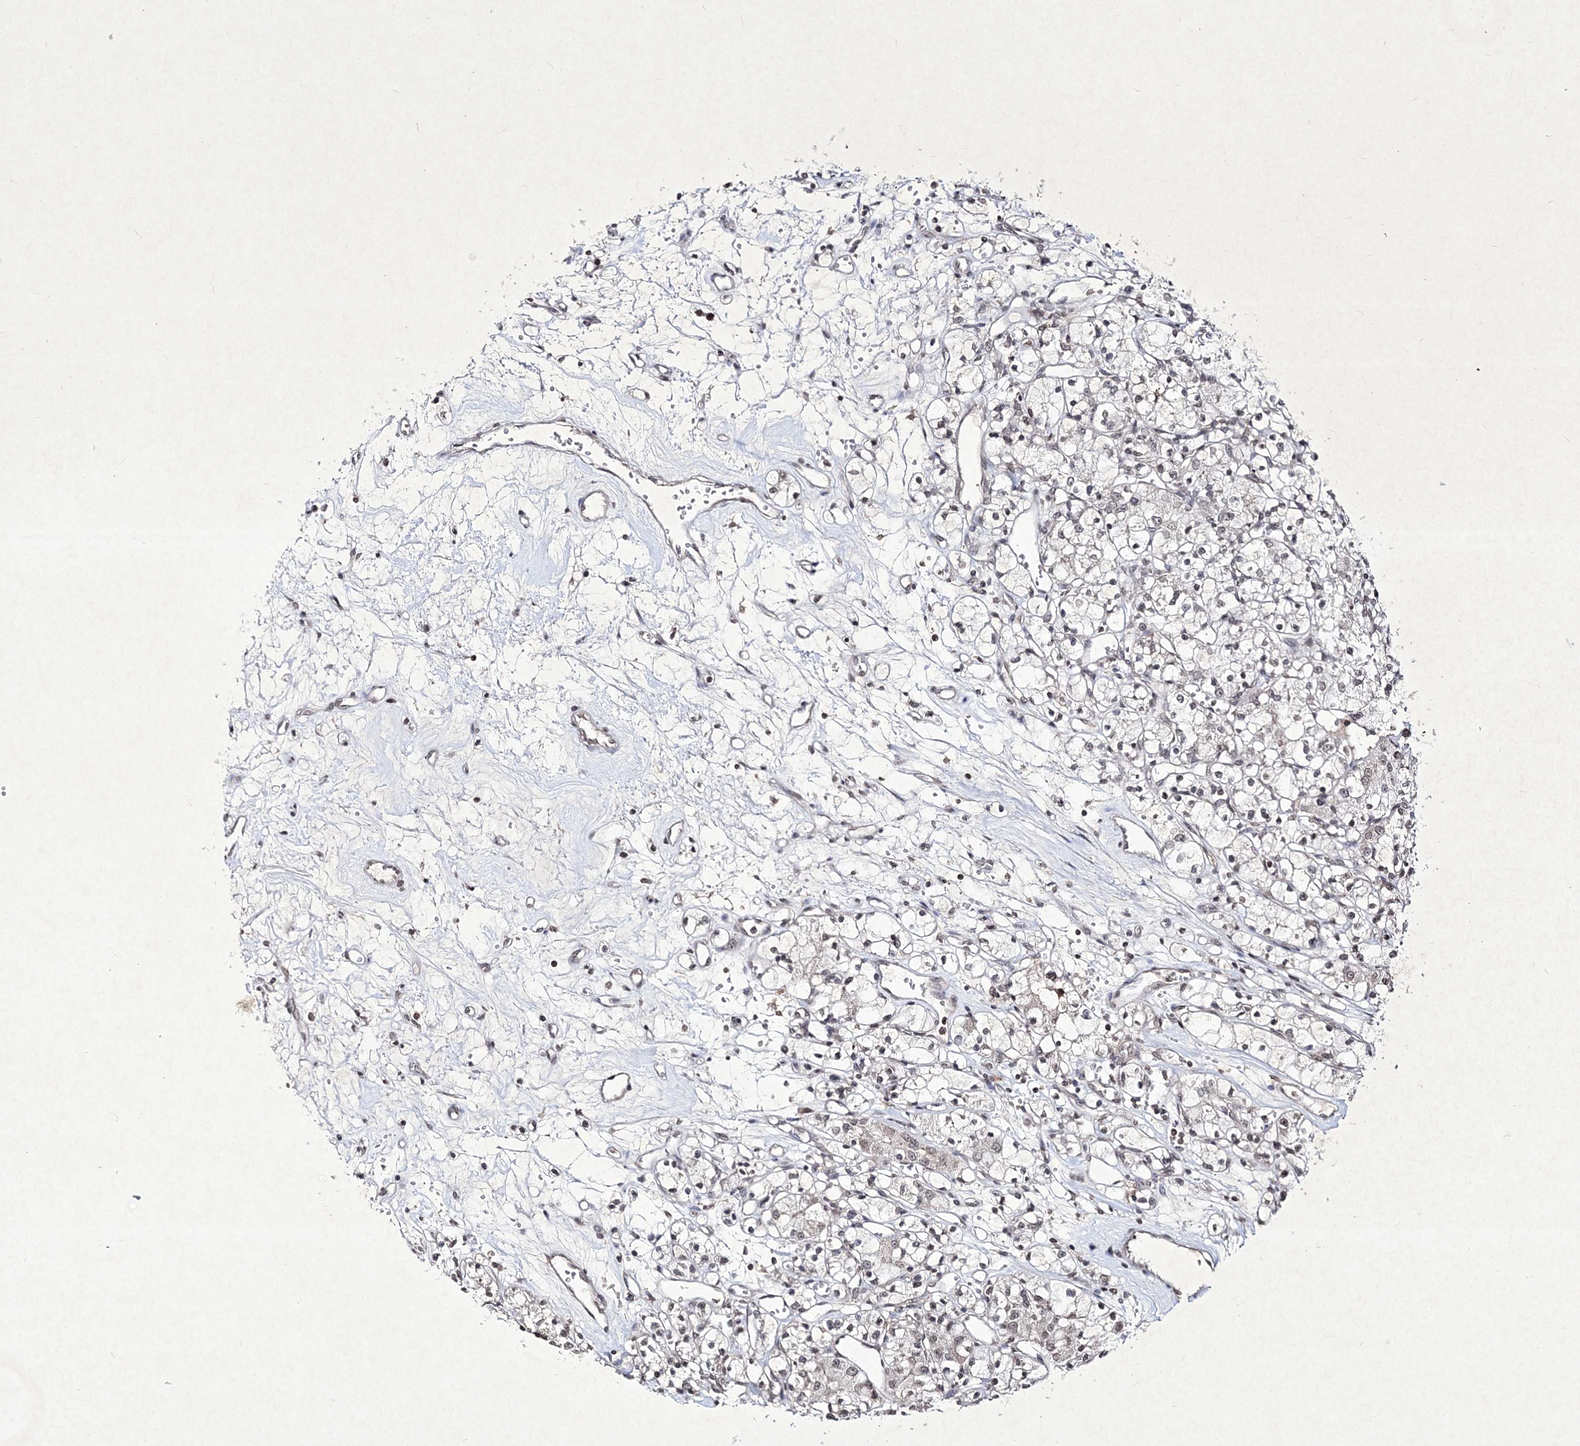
{"staining": {"intensity": "weak", "quantity": ">75%", "location": "nuclear"}, "tissue": "renal cancer", "cell_type": "Tumor cells", "image_type": "cancer", "snomed": [{"axis": "morphology", "description": "Adenocarcinoma, NOS"}, {"axis": "topography", "description": "Kidney"}], "caption": "An IHC micrograph of neoplastic tissue is shown. Protein staining in brown shows weak nuclear positivity in renal cancer (adenocarcinoma) within tumor cells.", "gene": "SOWAHB", "patient": {"sex": "female", "age": 59}}